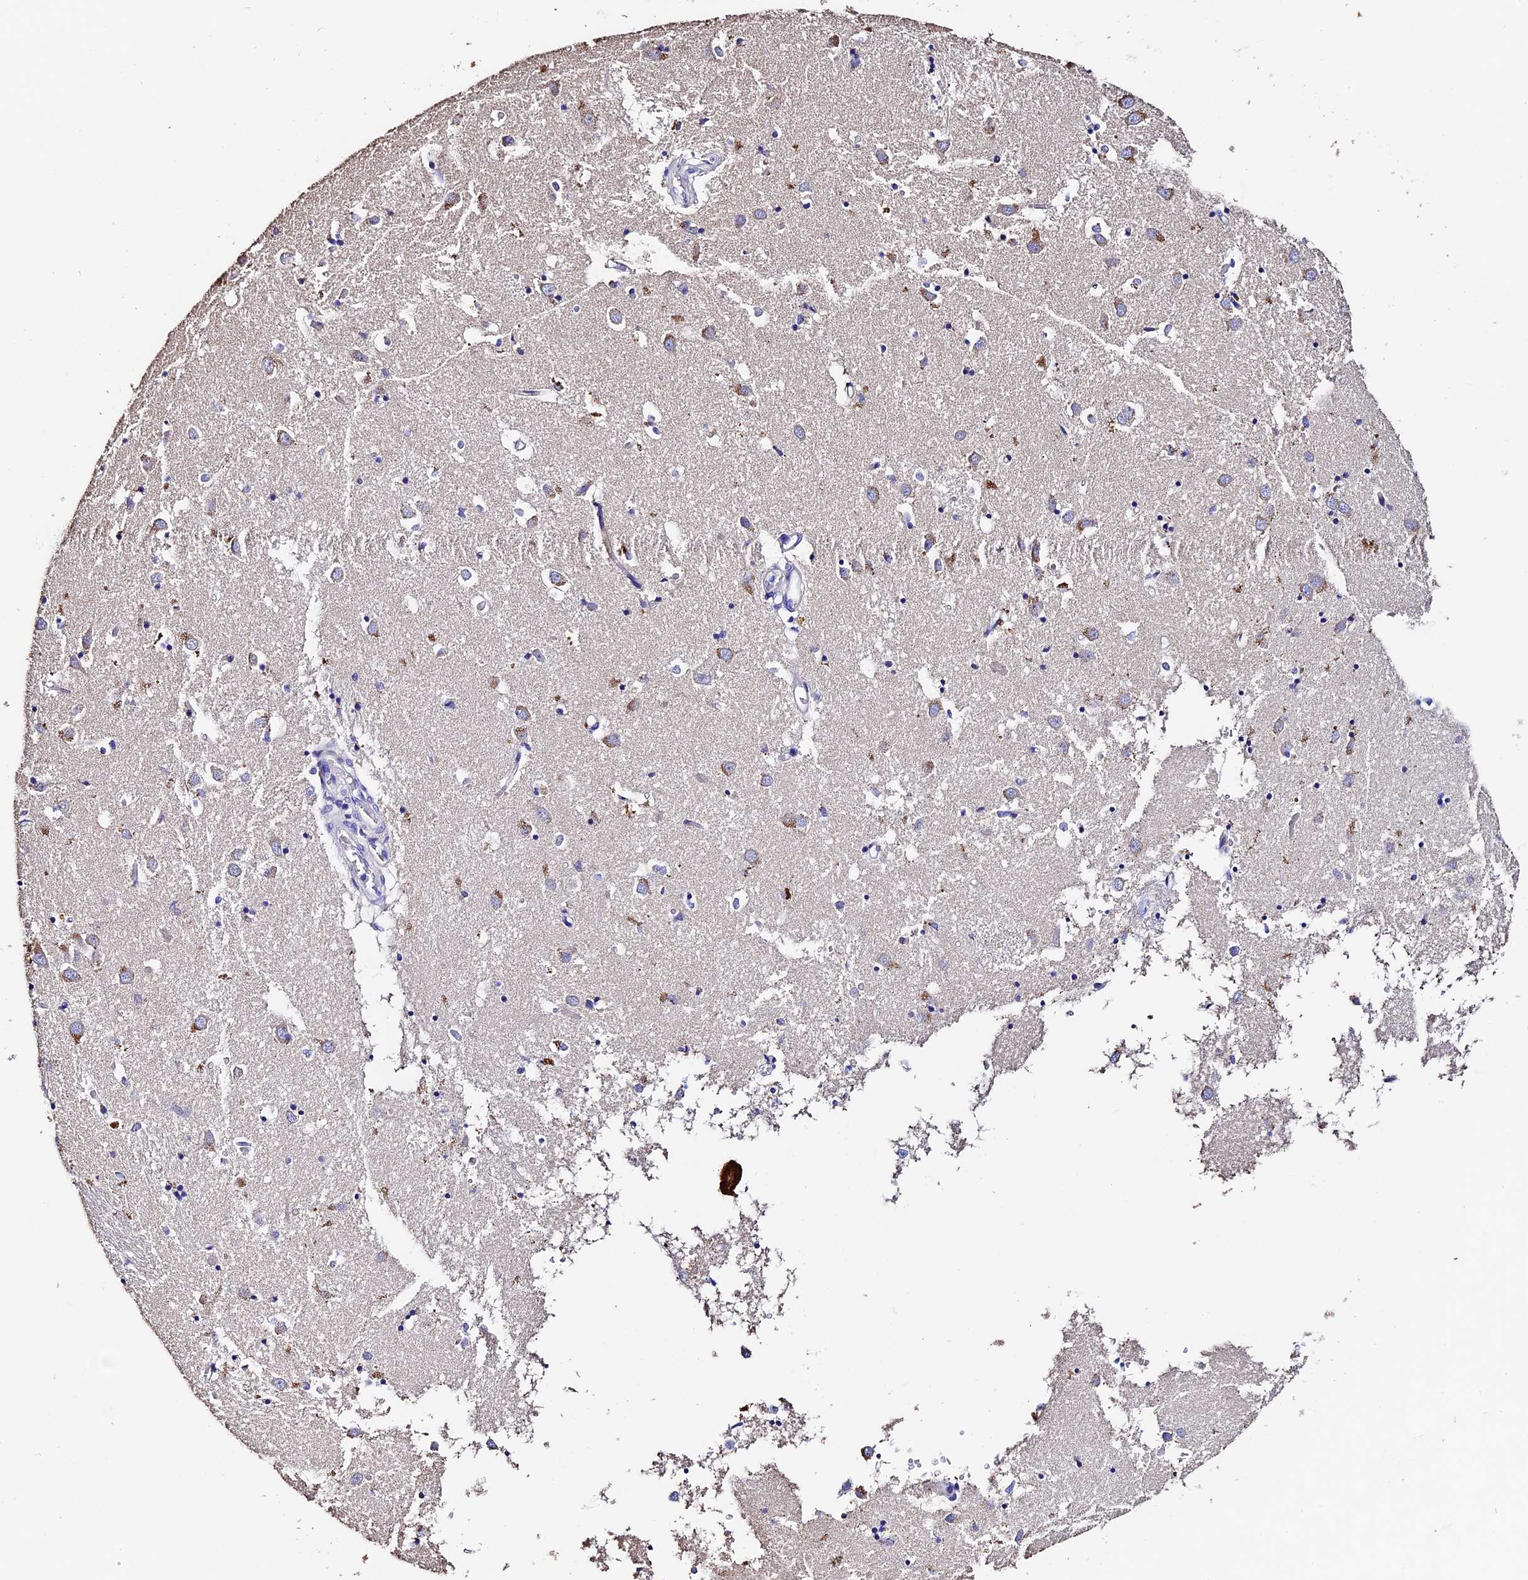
{"staining": {"intensity": "negative", "quantity": "none", "location": "none"}, "tissue": "caudate", "cell_type": "Glial cells", "image_type": "normal", "snomed": [{"axis": "morphology", "description": "Normal tissue, NOS"}, {"axis": "topography", "description": "Lateral ventricle wall"}], "caption": "Histopathology image shows no significant protein expression in glial cells of unremarkable caudate.", "gene": "FBXW9", "patient": {"sex": "male", "age": 70}}